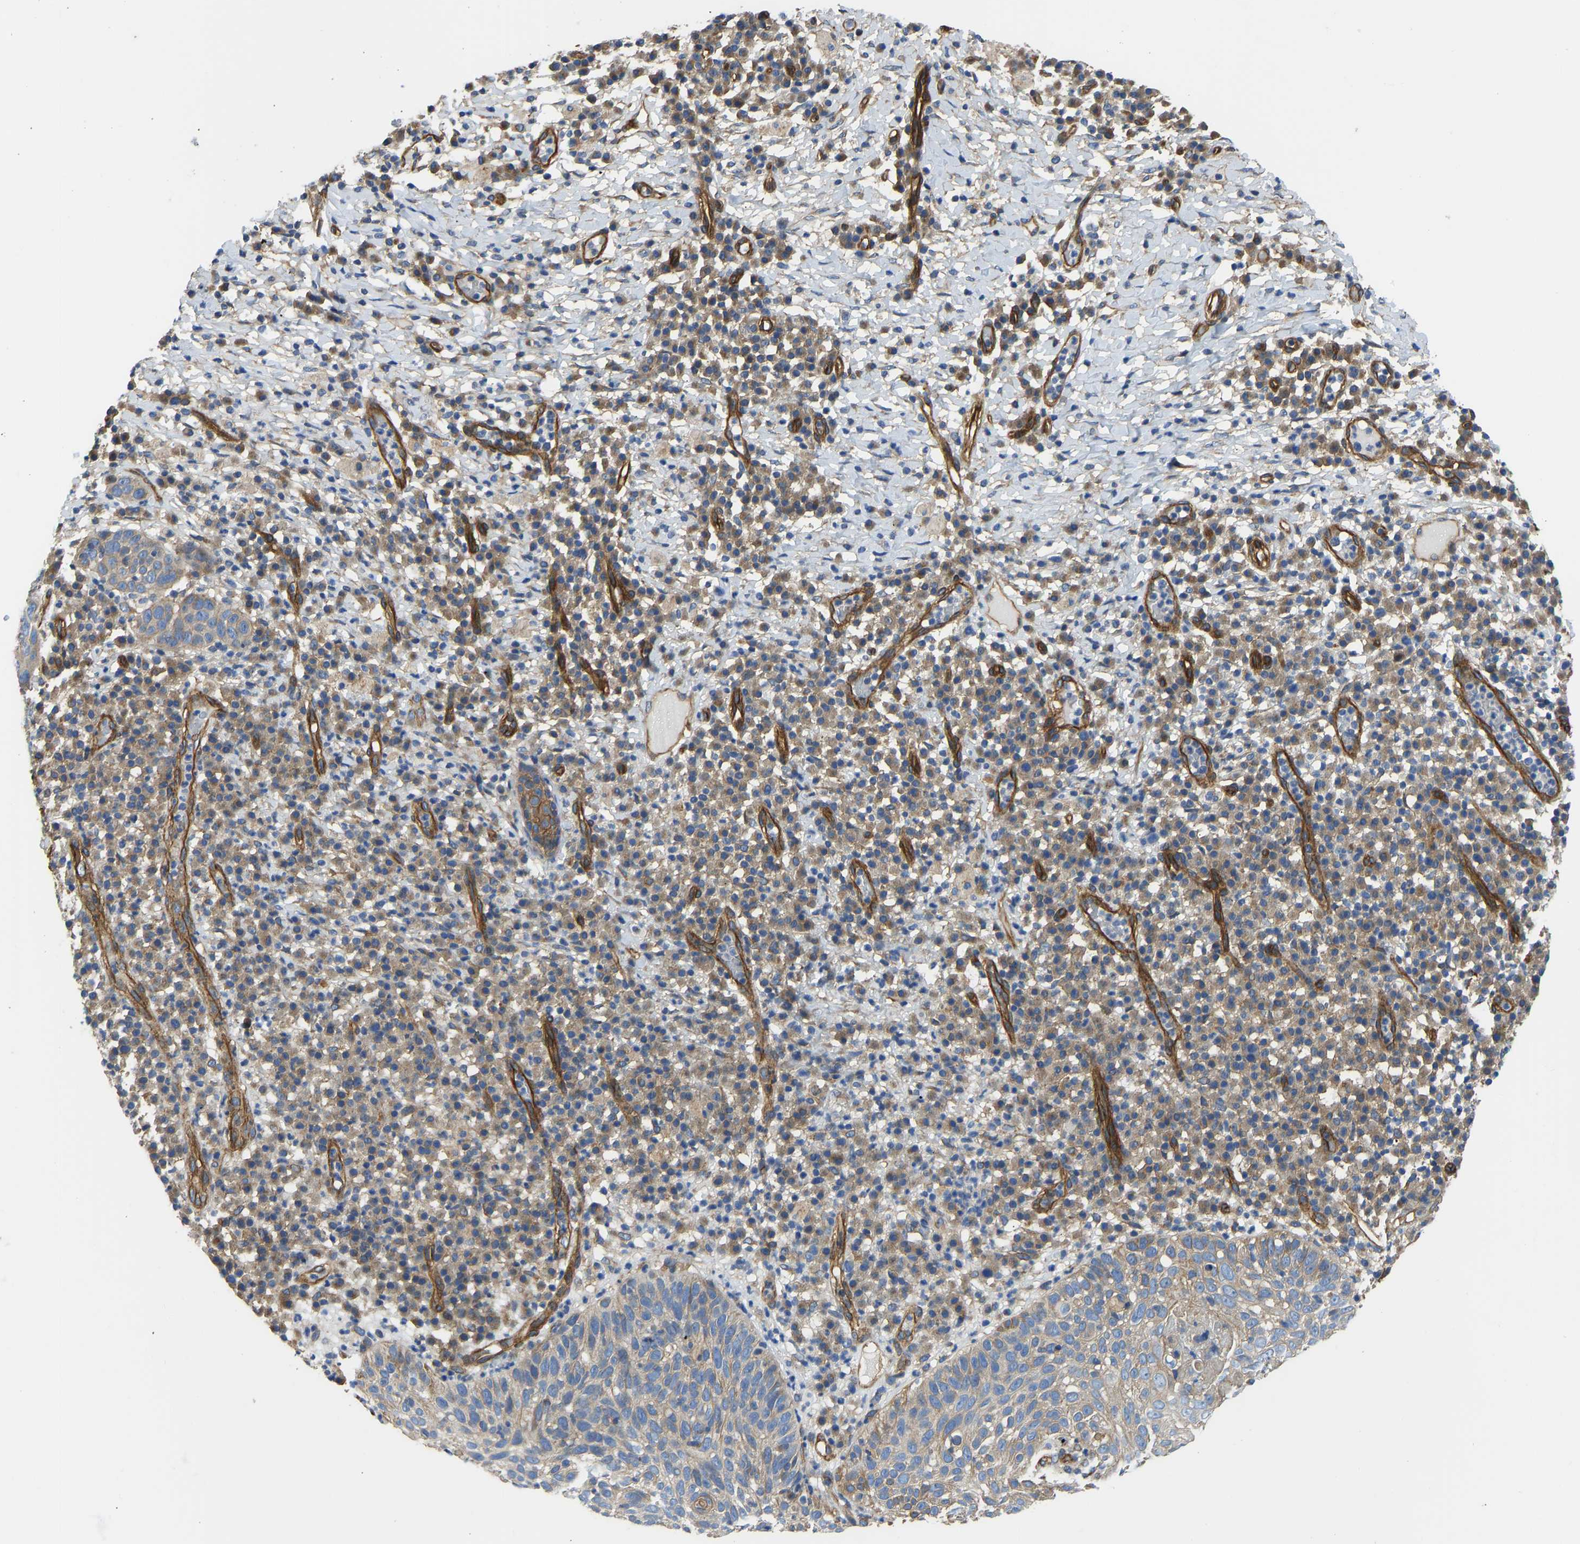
{"staining": {"intensity": "weak", "quantity": ">75%", "location": "cytoplasmic/membranous"}, "tissue": "skin cancer", "cell_type": "Tumor cells", "image_type": "cancer", "snomed": [{"axis": "morphology", "description": "Squamous cell carcinoma in situ, NOS"}, {"axis": "morphology", "description": "Squamous cell carcinoma, NOS"}, {"axis": "topography", "description": "Skin"}], "caption": "This is a micrograph of immunohistochemistry staining of squamous cell carcinoma in situ (skin), which shows weak expression in the cytoplasmic/membranous of tumor cells.", "gene": "MYO1C", "patient": {"sex": "male", "age": 93}}